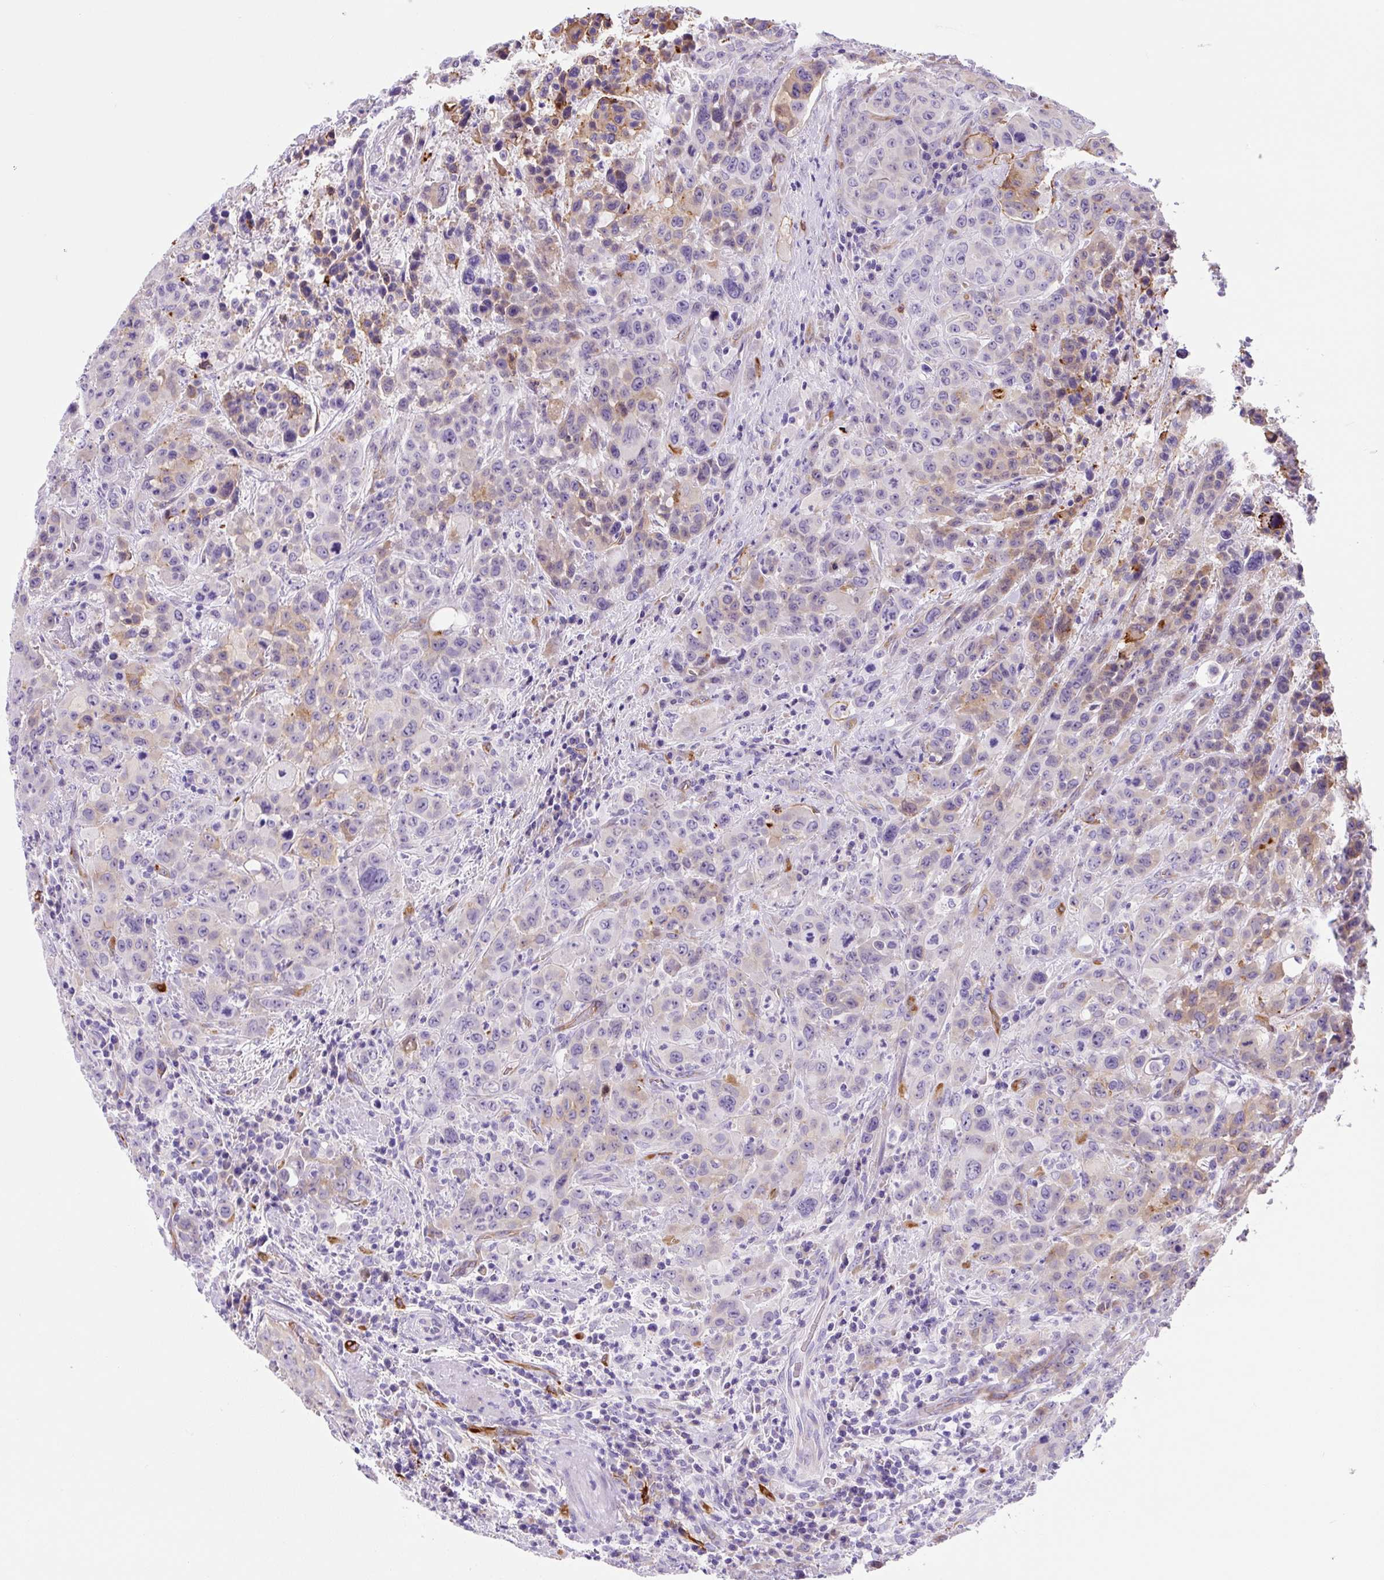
{"staining": {"intensity": "weak", "quantity": "25%-75%", "location": "cytoplasmic/membranous"}, "tissue": "colorectal cancer", "cell_type": "Tumor cells", "image_type": "cancer", "snomed": [{"axis": "morphology", "description": "Adenocarcinoma, NOS"}, {"axis": "topography", "description": "Colon"}], "caption": "This histopathology image demonstrates IHC staining of human colorectal cancer (adenocarcinoma), with low weak cytoplasmic/membranous staining in approximately 25%-75% of tumor cells.", "gene": "ASB4", "patient": {"sex": "male", "age": 62}}